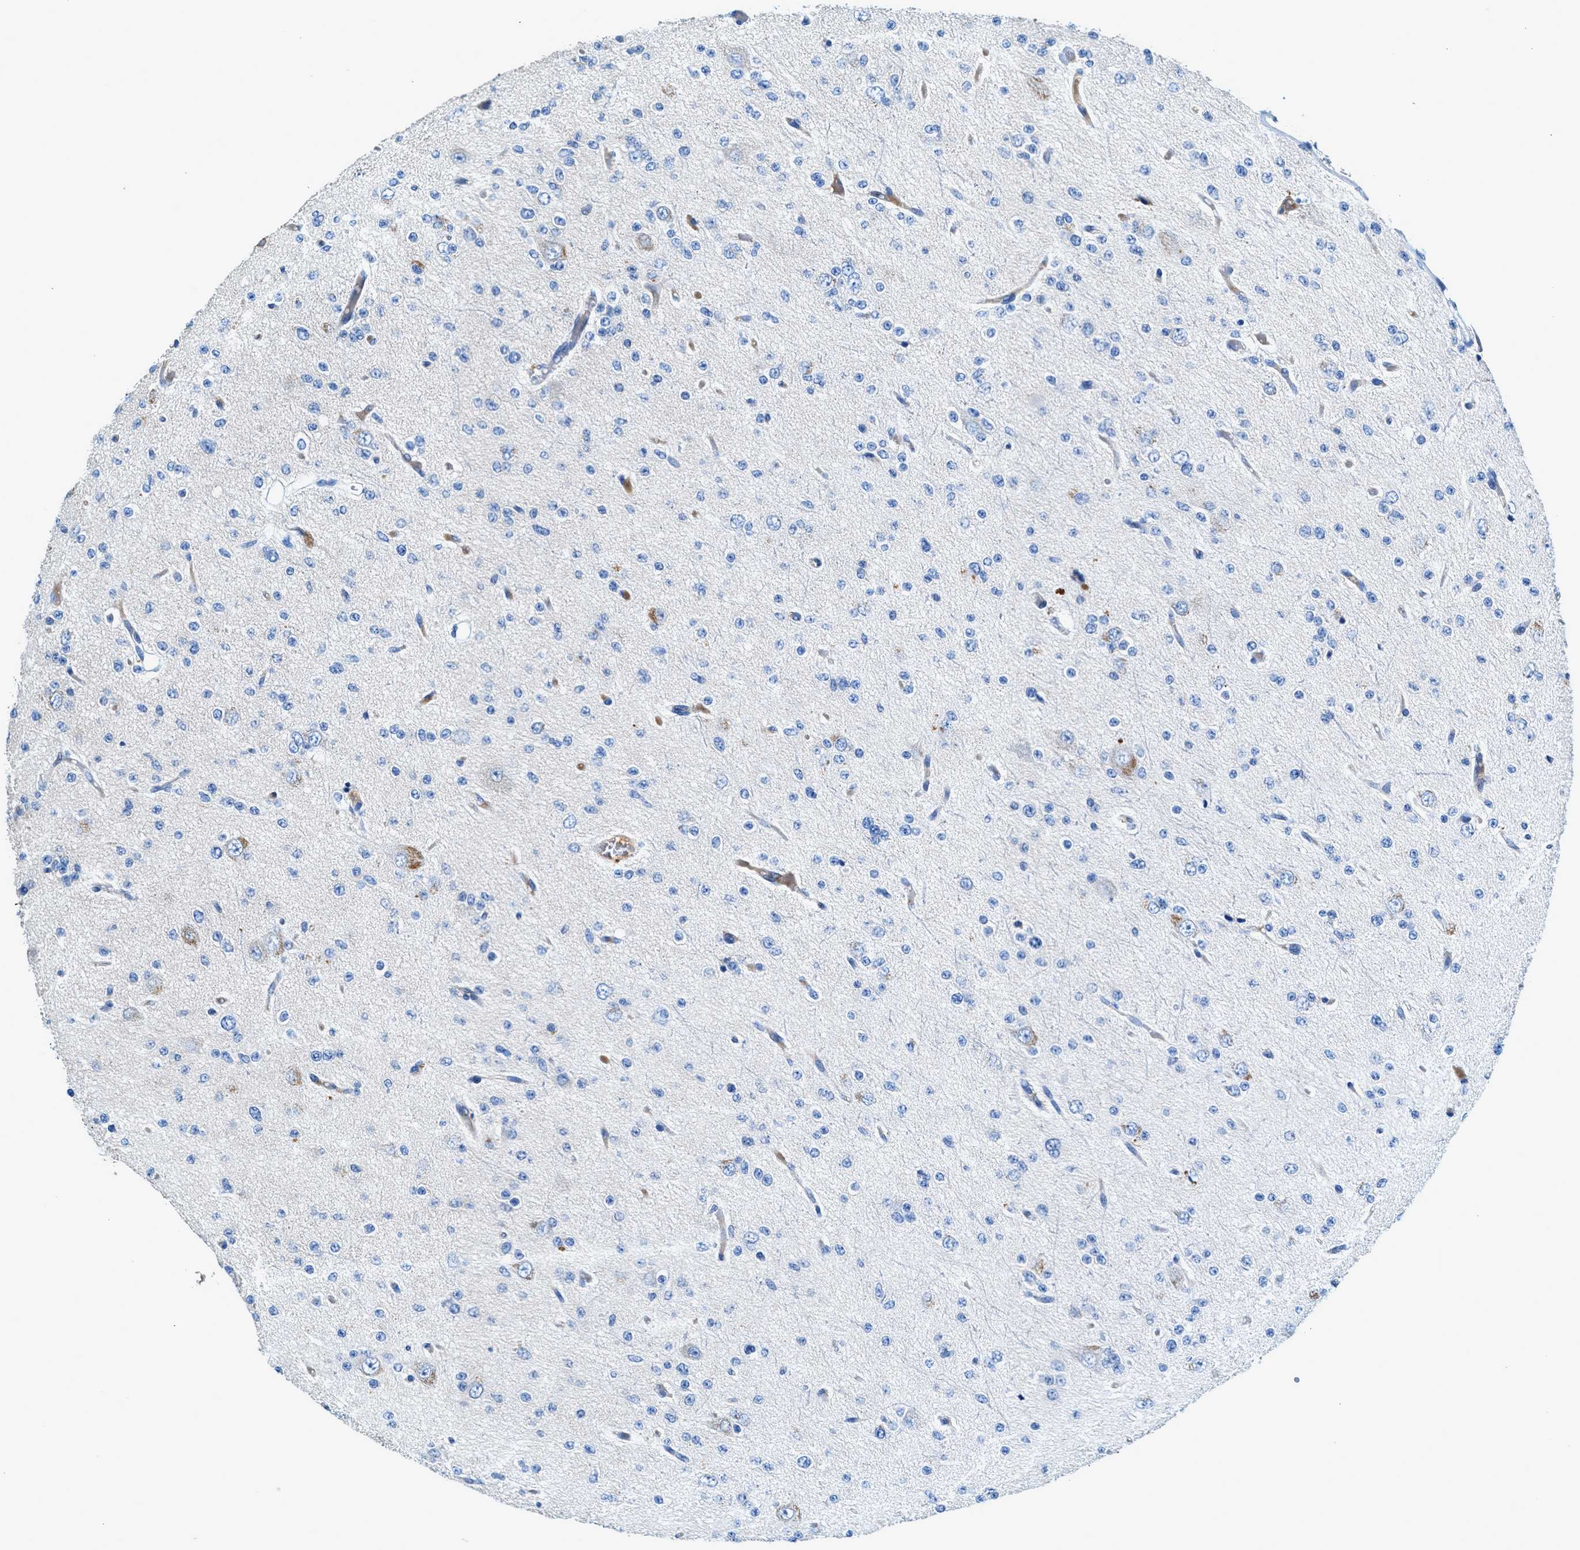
{"staining": {"intensity": "negative", "quantity": "none", "location": "none"}, "tissue": "glioma", "cell_type": "Tumor cells", "image_type": "cancer", "snomed": [{"axis": "morphology", "description": "Glioma, malignant, Low grade"}, {"axis": "topography", "description": "Brain"}], "caption": "Photomicrograph shows no significant protein staining in tumor cells of glioma.", "gene": "RWDD2B", "patient": {"sex": "male", "age": 38}}